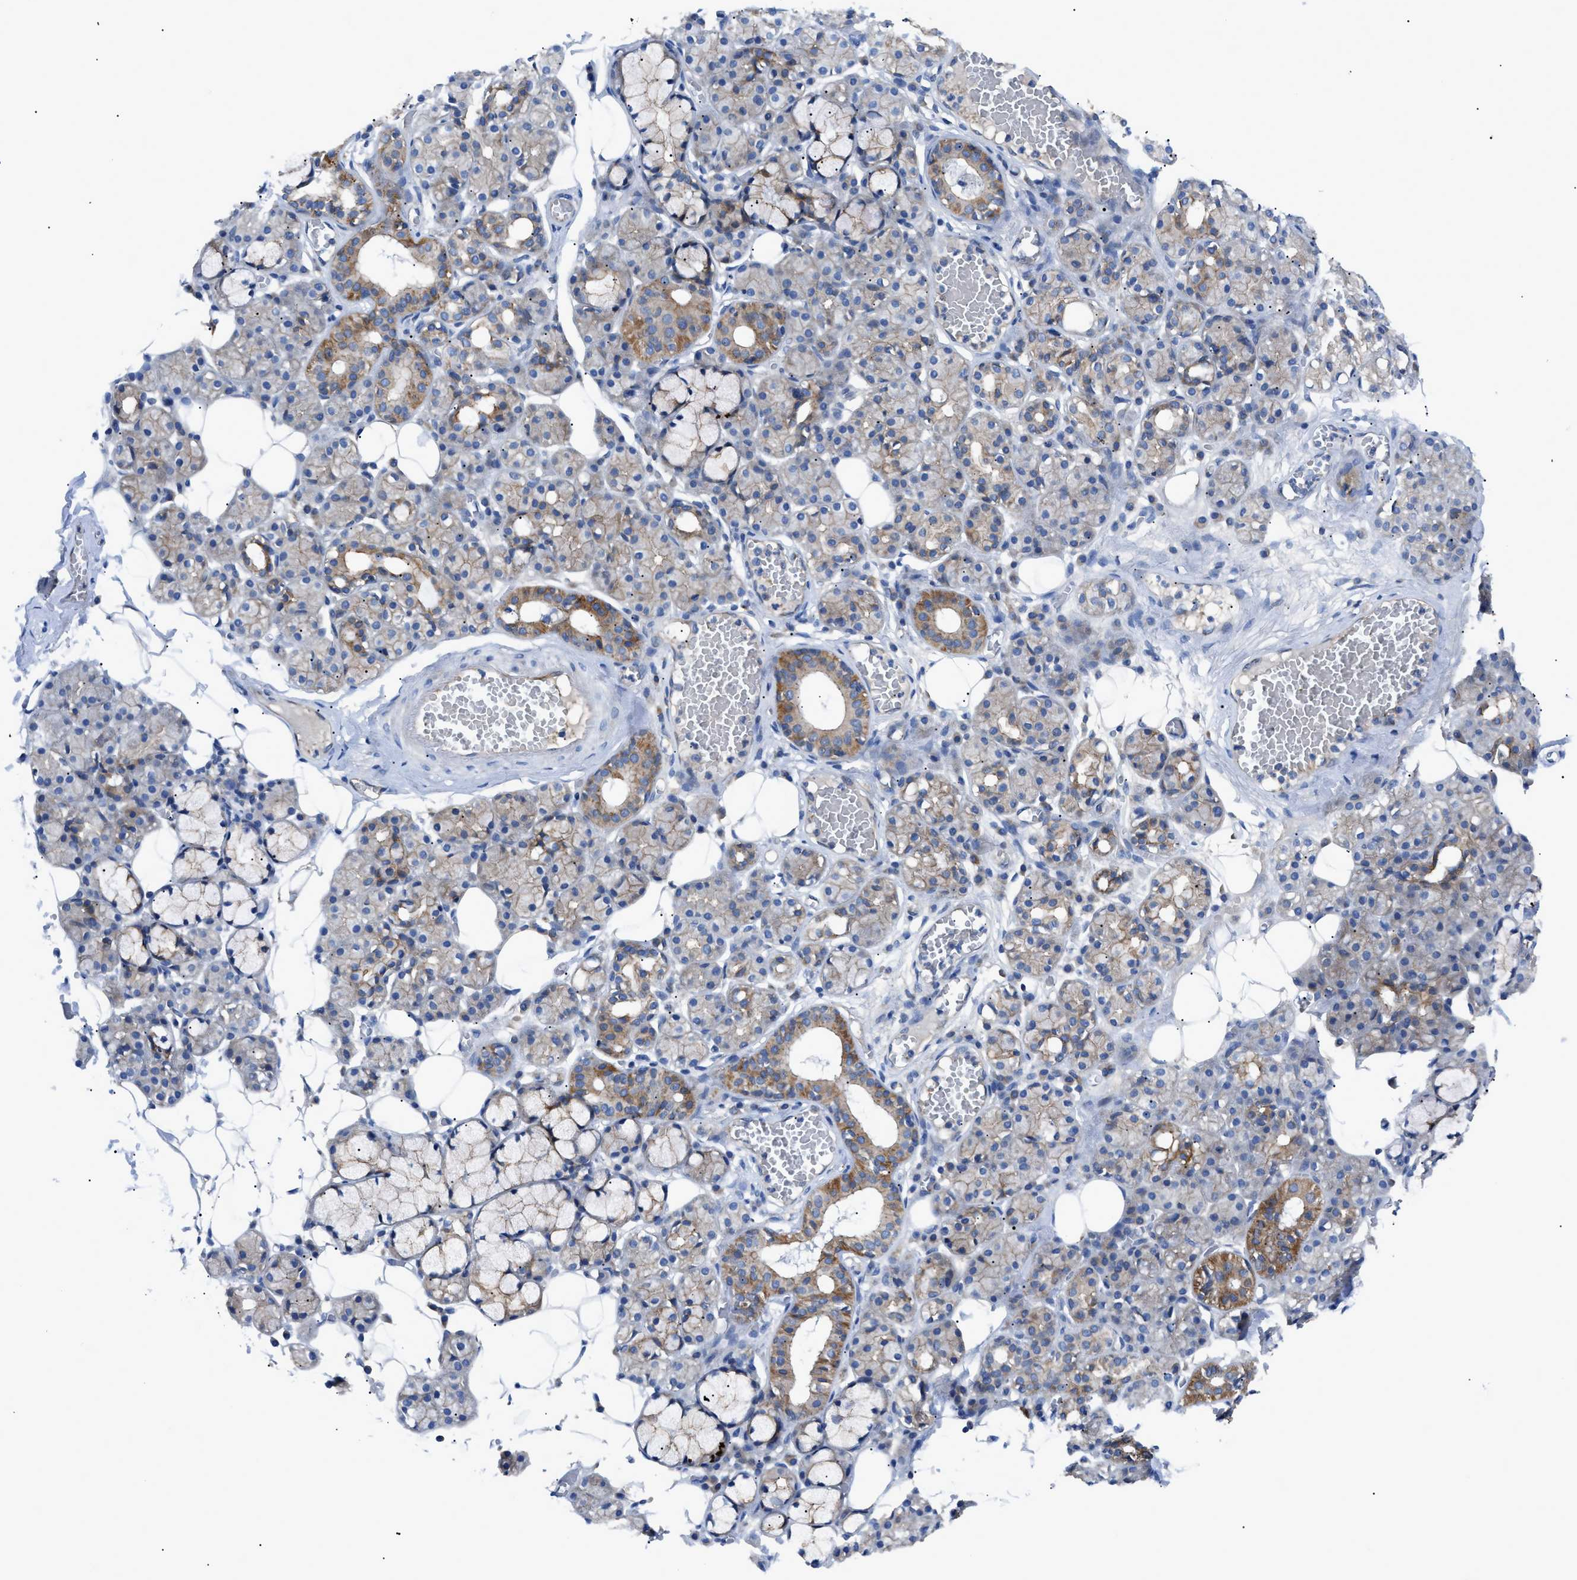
{"staining": {"intensity": "moderate", "quantity": "25%-75%", "location": "cytoplasmic/membranous"}, "tissue": "salivary gland", "cell_type": "Glandular cells", "image_type": "normal", "snomed": [{"axis": "morphology", "description": "Normal tissue, NOS"}, {"axis": "topography", "description": "Salivary gland"}], "caption": "DAB immunohistochemical staining of unremarkable salivary gland demonstrates moderate cytoplasmic/membranous protein staining in about 25%-75% of glandular cells.", "gene": "ZDHHC24", "patient": {"sex": "male", "age": 63}}